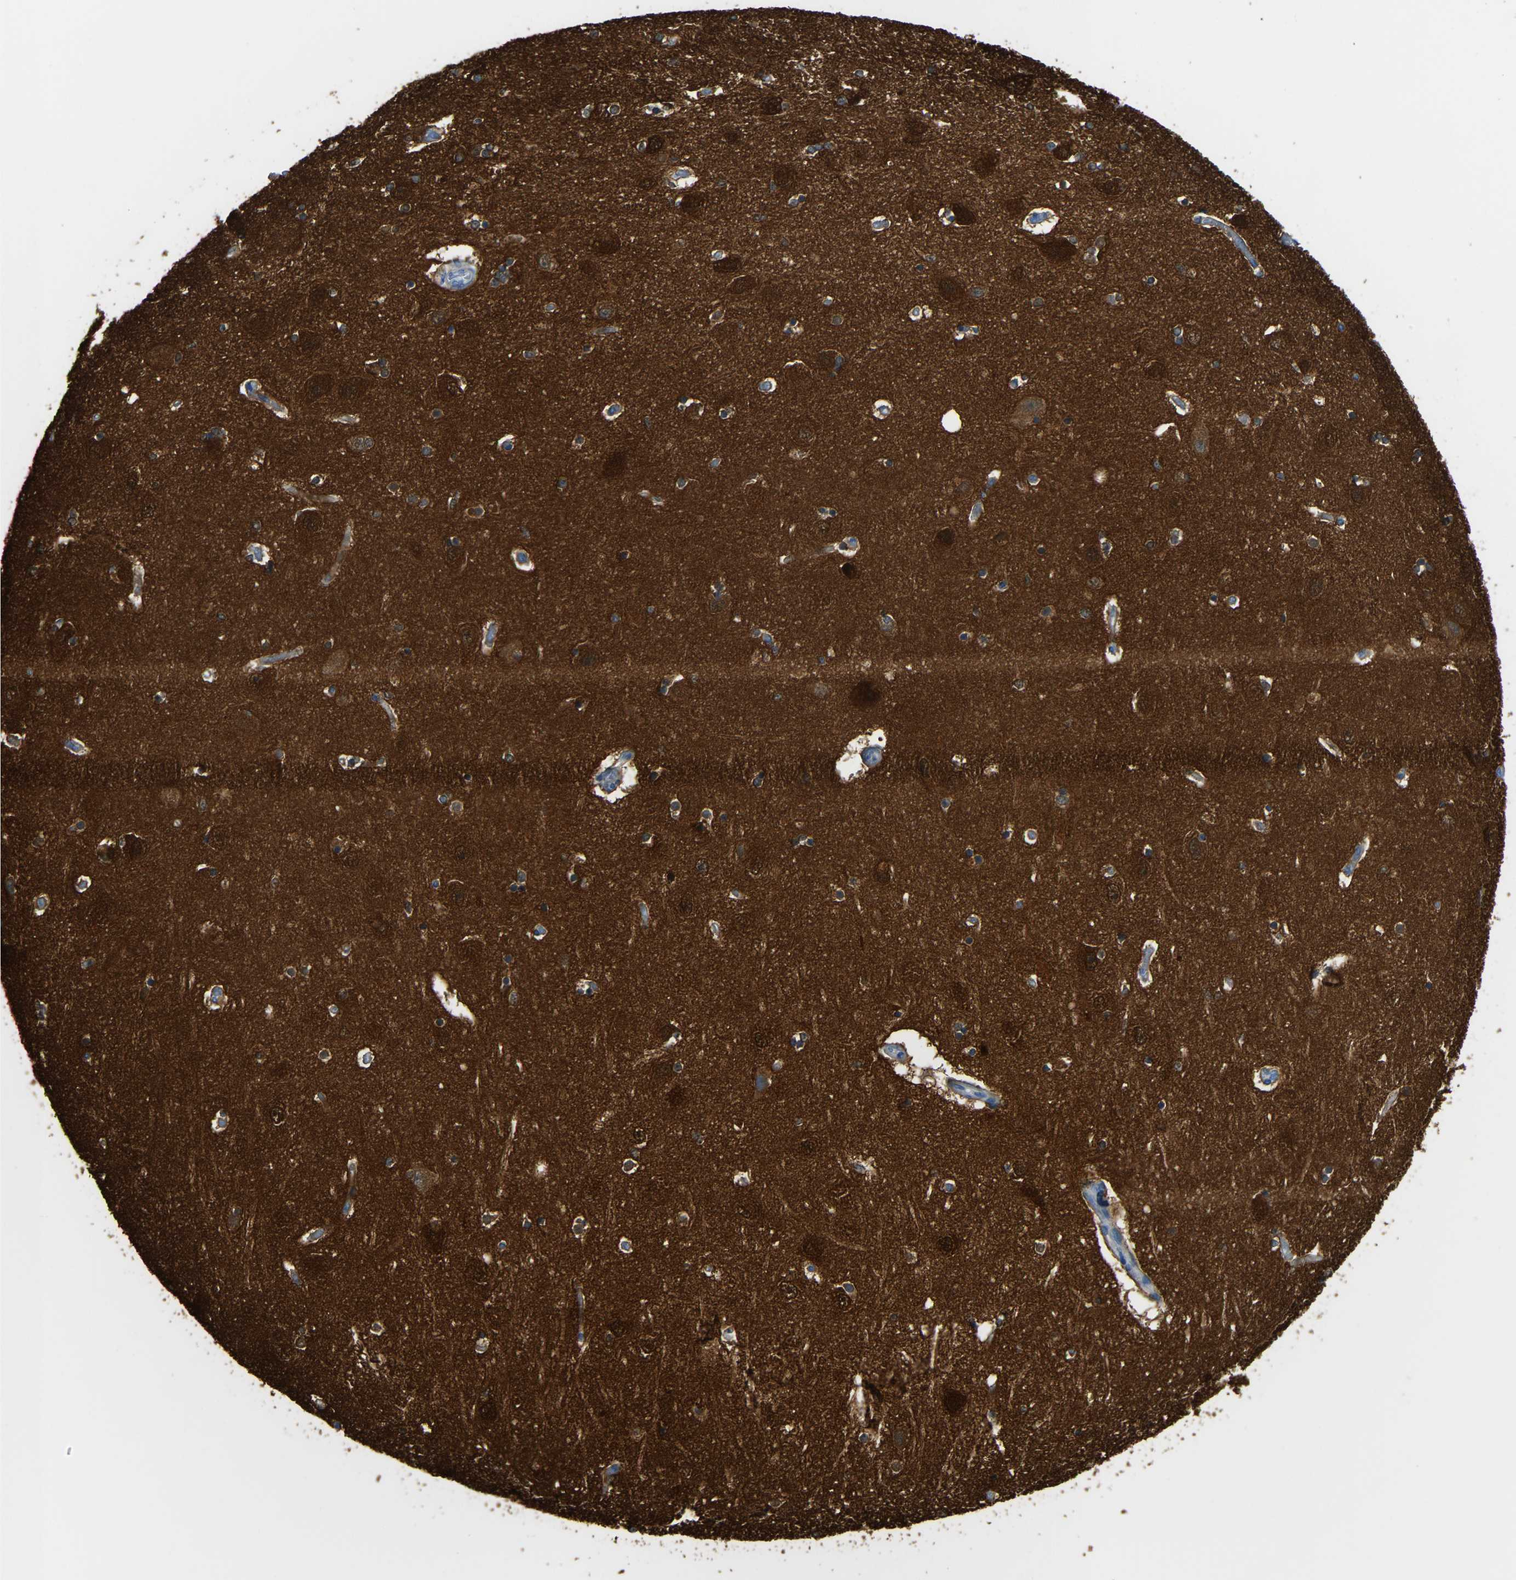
{"staining": {"intensity": "moderate", "quantity": "25%-75%", "location": "cytoplasmic/membranous"}, "tissue": "hippocampus", "cell_type": "Glial cells", "image_type": "normal", "snomed": [{"axis": "morphology", "description": "Normal tissue, NOS"}, {"axis": "topography", "description": "Hippocampus"}], "caption": "Immunohistochemistry staining of benign hippocampus, which displays medium levels of moderate cytoplasmic/membranous expression in about 25%-75% of glial cells indicating moderate cytoplasmic/membranous protein expression. The staining was performed using DAB (3,3'-diaminobenzidine) (brown) for protein detection and nuclei were counterstained in hematoxylin (blue).", "gene": "GDA", "patient": {"sex": "female", "age": 54}}